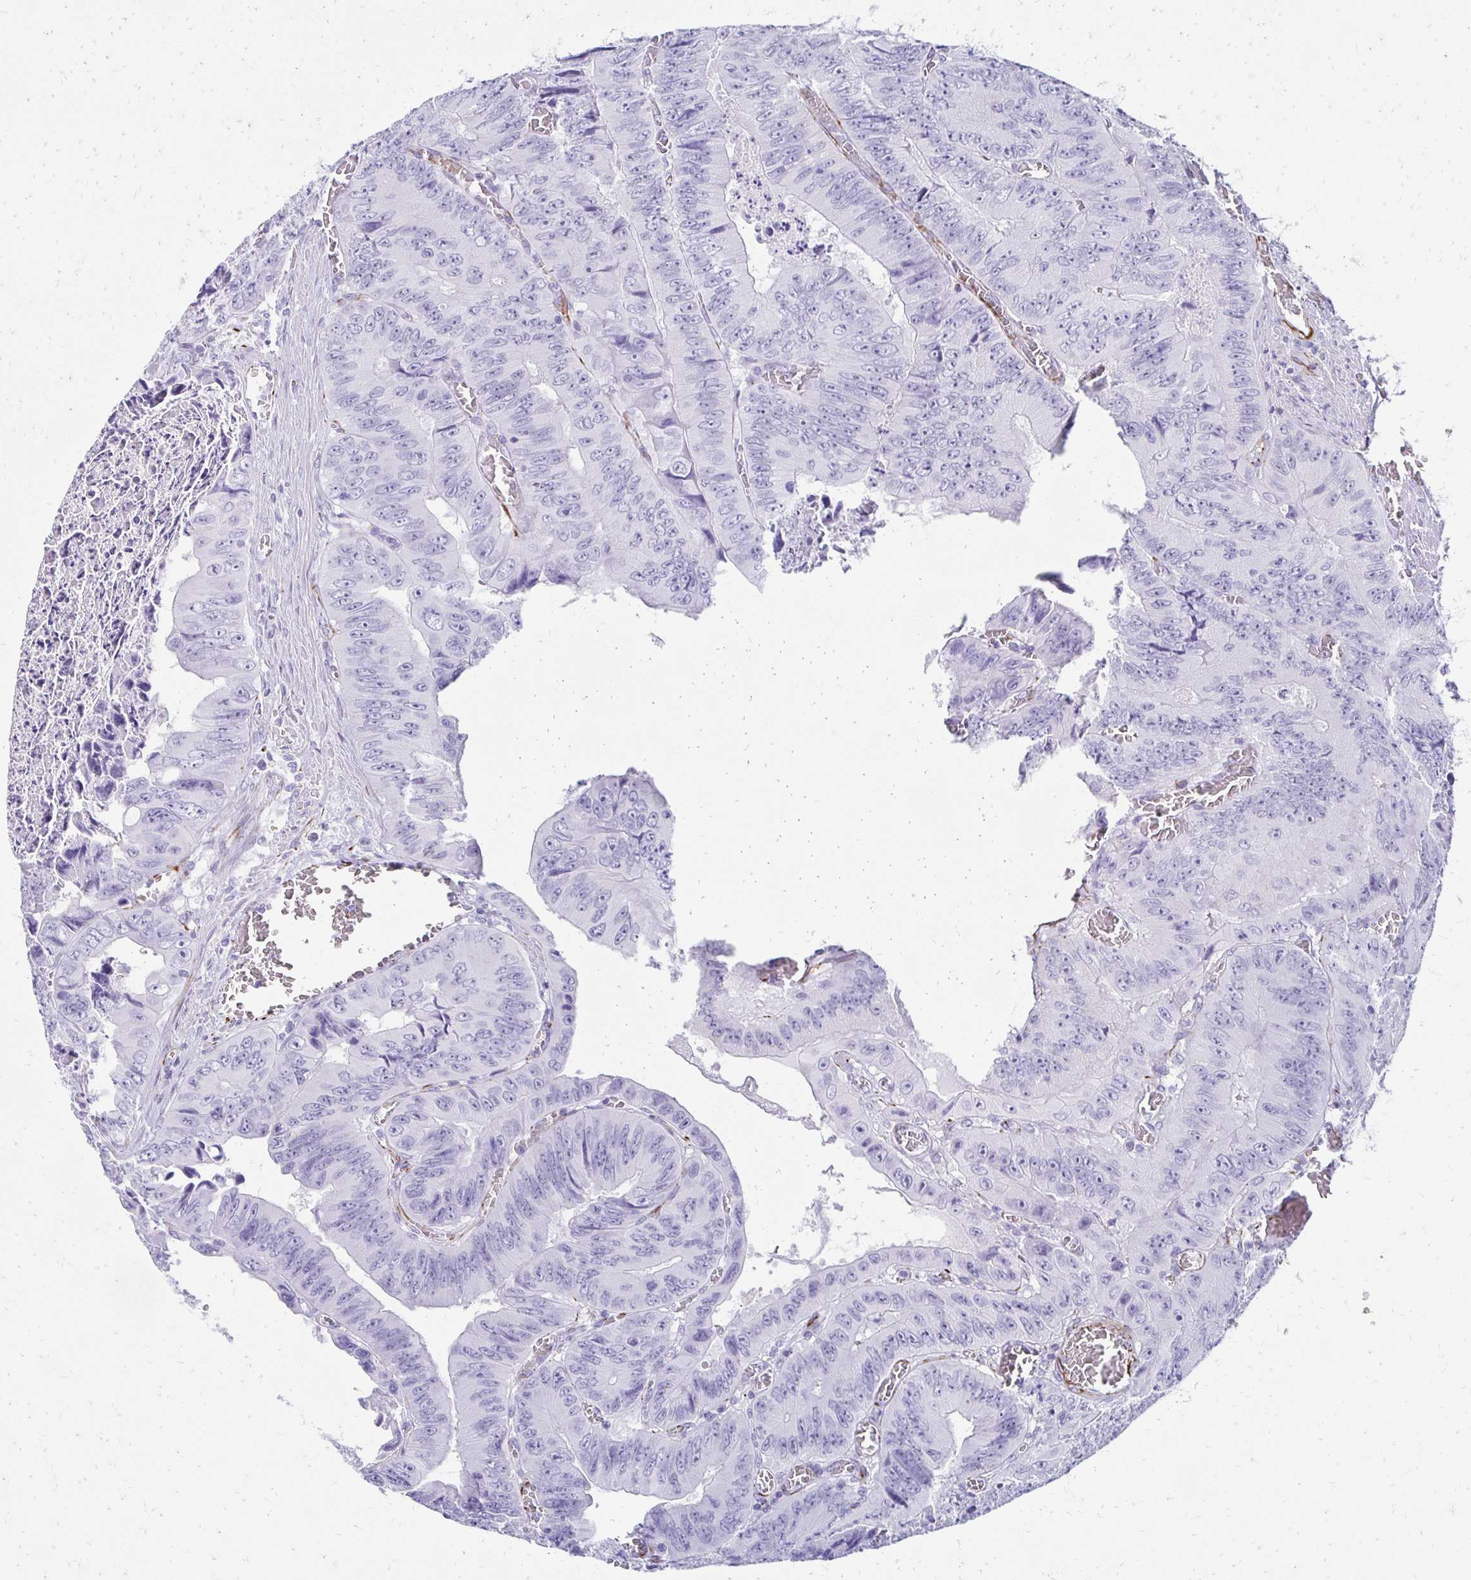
{"staining": {"intensity": "negative", "quantity": "none", "location": "none"}, "tissue": "colorectal cancer", "cell_type": "Tumor cells", "image_type": "cancer", "snomed": [{"axis": "morphology", "description": "Adenocarcinoma, NOS"}, {"axis": "topography", "description": "Colon"}], "caption": "Protein analysis of colorectal adenocarcinoma reveals no significant positivity in tumor cells.", "gene": "TMEM54", "patient": {"sex": "female", "age": 84}}